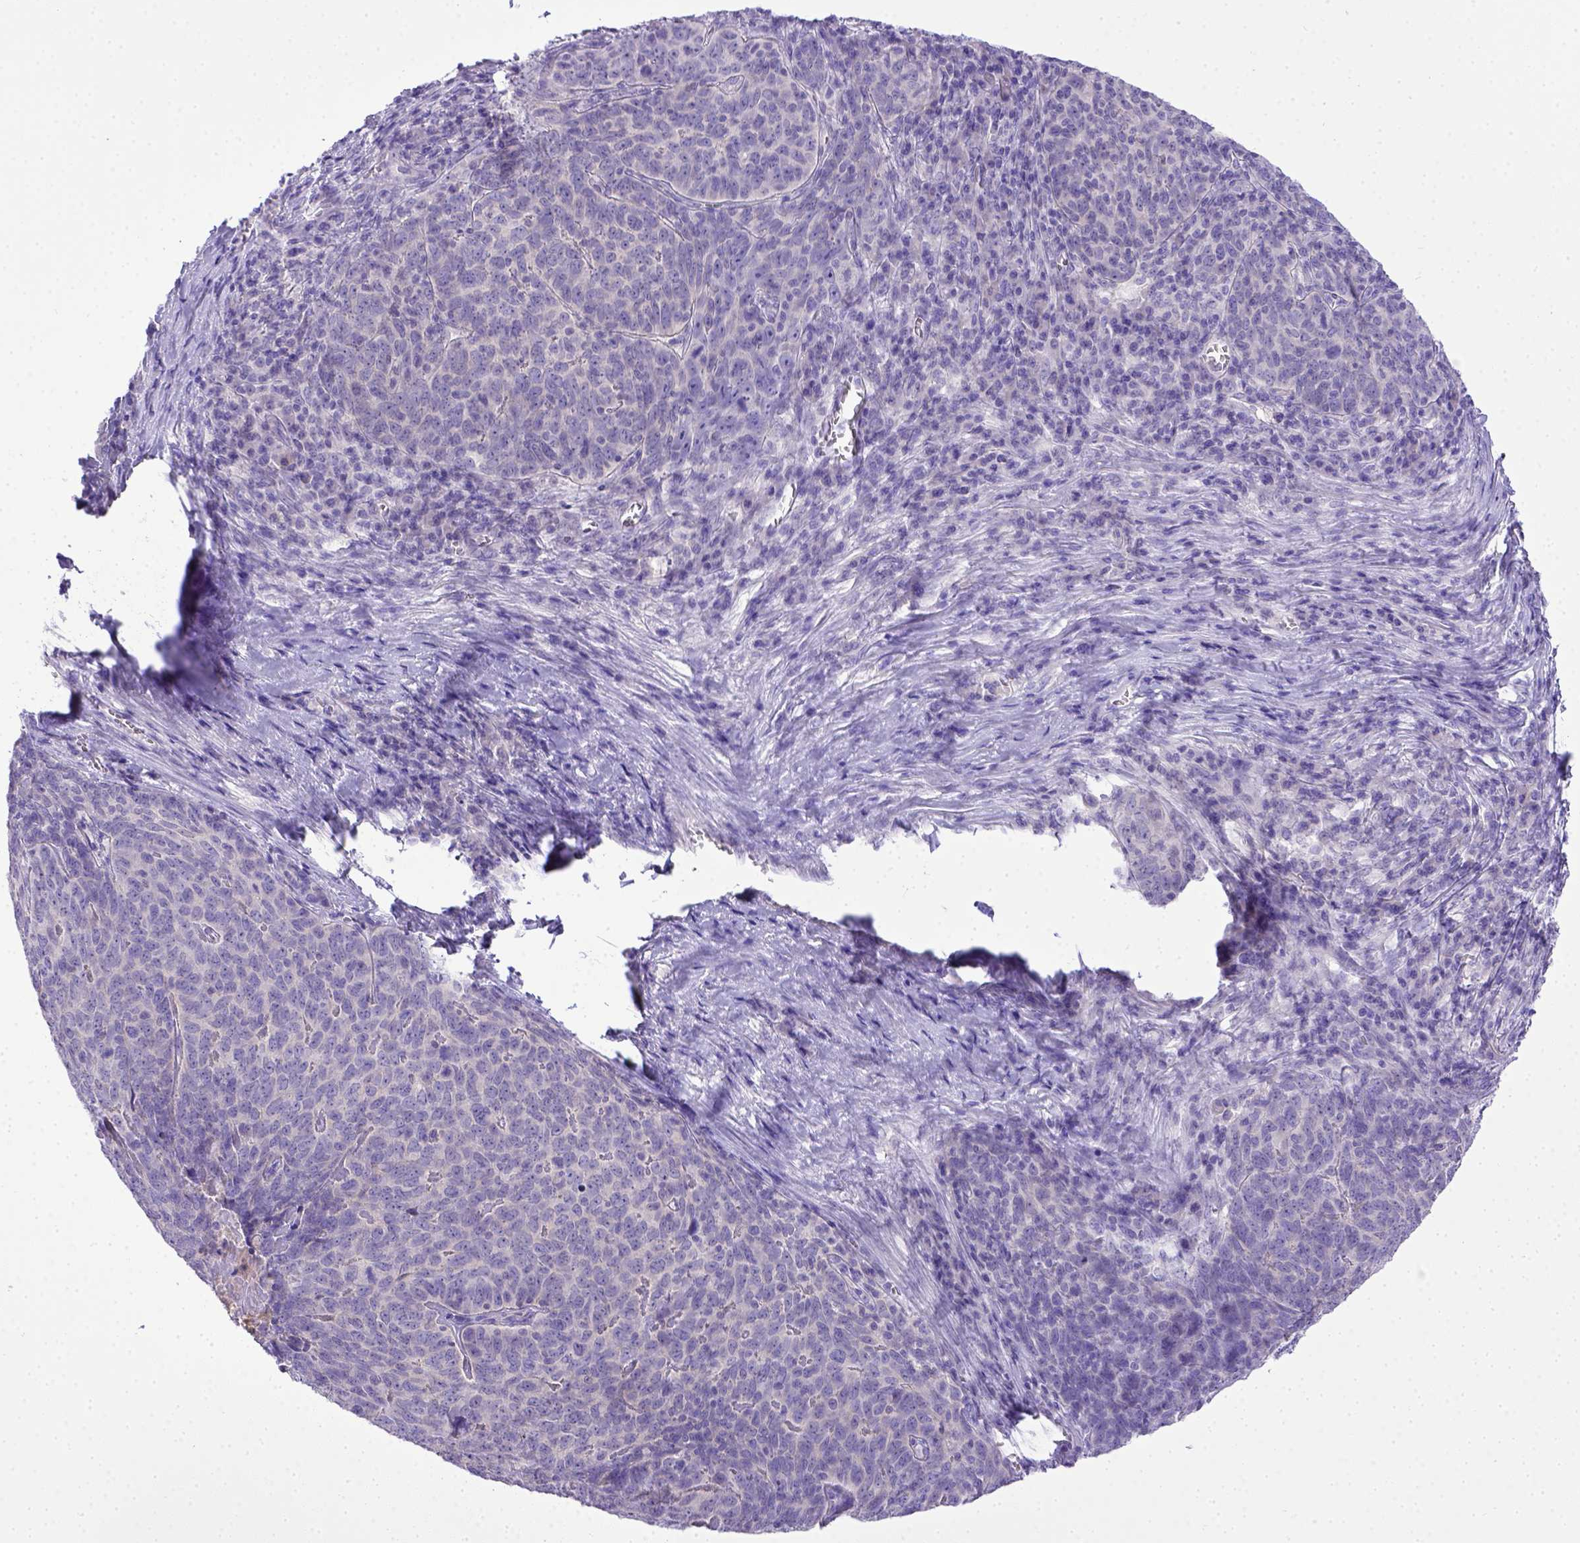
{"staining": {"intensity": "negative", "quantity": "none", "location": "none"}, "tissue": "skin cancer", "cell_type": "Tumor cells", "image_type": "cancer", "snomed": [{"axis": "morphology", "description": "Squamous cell carcinoma, NOS"}, {"axis": "topography", "description": "Skin"}, {"axis": "topography", "description": "Anal"}], "caption": "There is no significant staining in tumor cells of squamous cell carcinoma (skin).", "gene": "BTN1A1", "patient": {"sex": "female", "age": 51}}